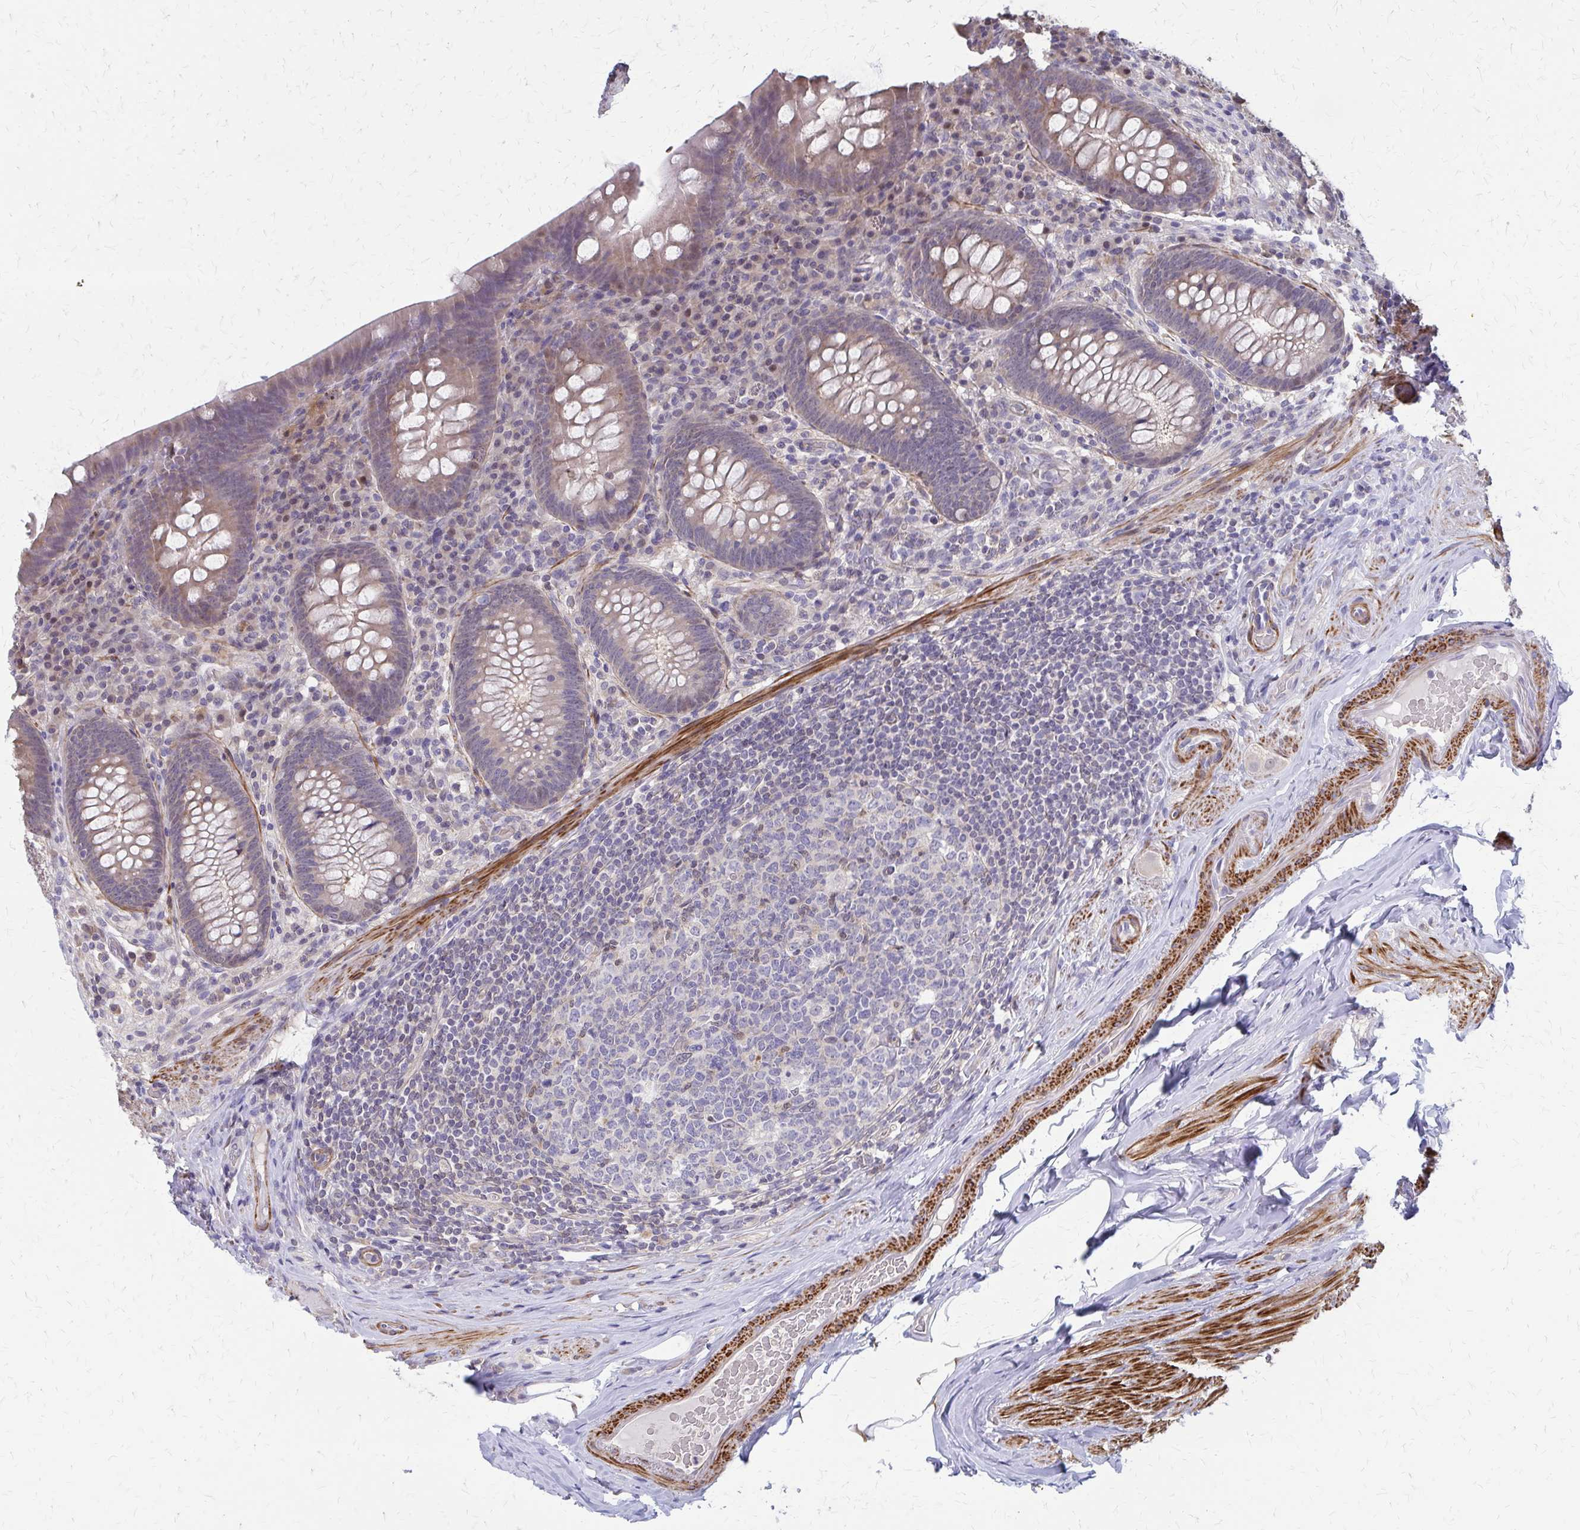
{"staining": {"intensity": "moderate", "quantity": "<25%", "location": "cytoplasmic/membranous"}, "tissue": "appendix", "cell_type": "Glandular cells", "image_type": "normal", "snomed": [{"axis": "morphology", "description": "Normal tissue, NOS"}, {"axis": "topography", "description": "Appendix"}], "caption": "Immunohistochemistry histopathology image of benign appendix stained for a protein (brown), which demonstrates low levels of moderate cytoplasmic/membranous staining in about <25% of glandular cells.", "gene": "IFI44L", "patient": {"sex": "male", "age": 71}}